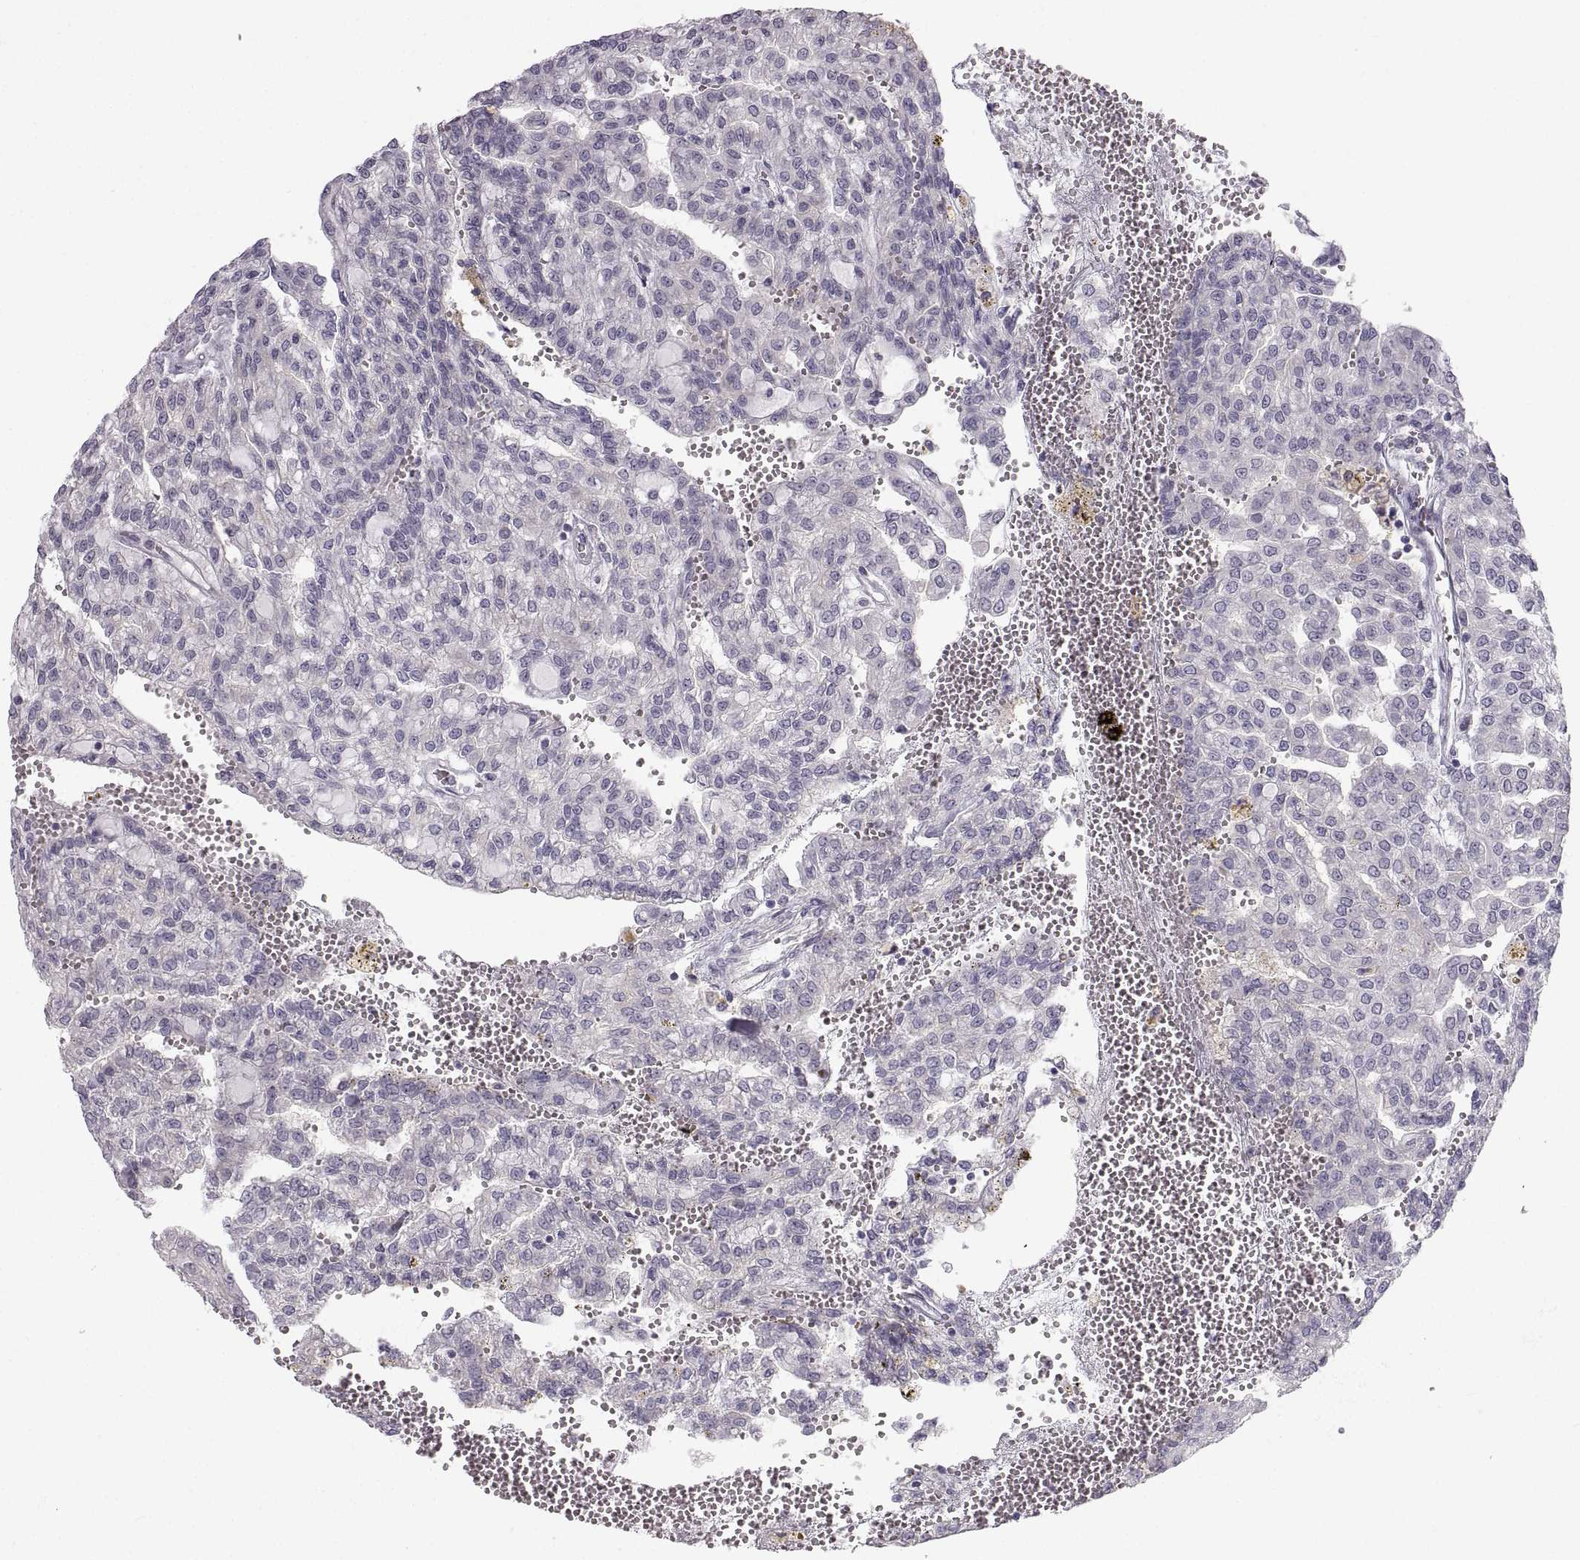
{"staining": {"intensity": "negative", "quantity": "none", "location": "none"}, "tissue": "renal cancer", "cell_type": "Tumor cells", "image_type": "cancer", "snomed": [{"axis": "morphology", "description": "Adenocarcinoma, NOS"}, {"axis": "topography", "description": "Kidney"}], "caption": "An image of renal cancer stained for a protein demonstrates no brown staining in tumor cells.", "gene": "ZNF185", "patient": {"sex": "male", "age": 63}}